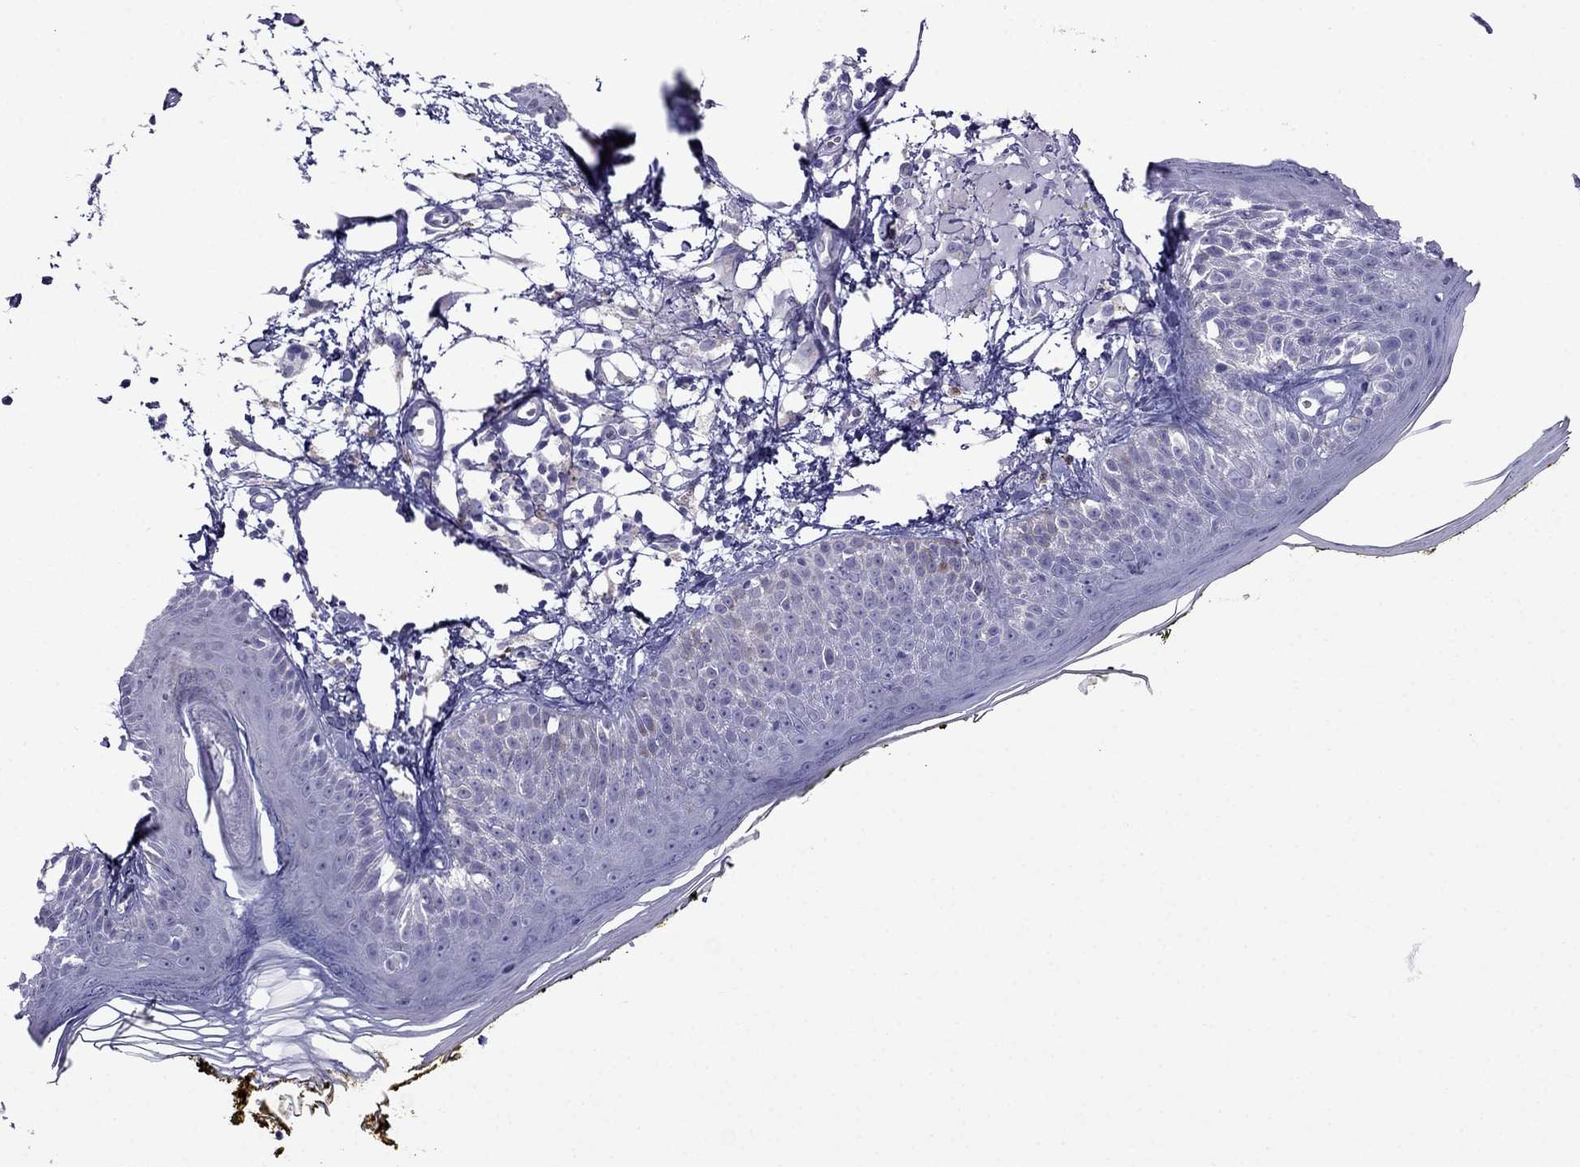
{"staining": {"intensity": "negative", "quantity": "none", "location": "none"}, "tissue": "skin", "cell_type": "Fibroblasts", "image_type": "normal", "snomed": [{"axis": "morphology", "description": "Normal tissue, NOS"}, {"axis": "topography", "description": "Skin"}], "caption": "Immunohistochemistry histopathology image of benign skin: skin stained with DAB (3,3'-diaminobenzidine) reveals no significant protein expression in fibroblasts. (DAB immunohistochemistry (IHC) visualized using brightfield microscopy, high magnification).", "gene": "MGP", "patient": {"sex": "male", "age": 76}}